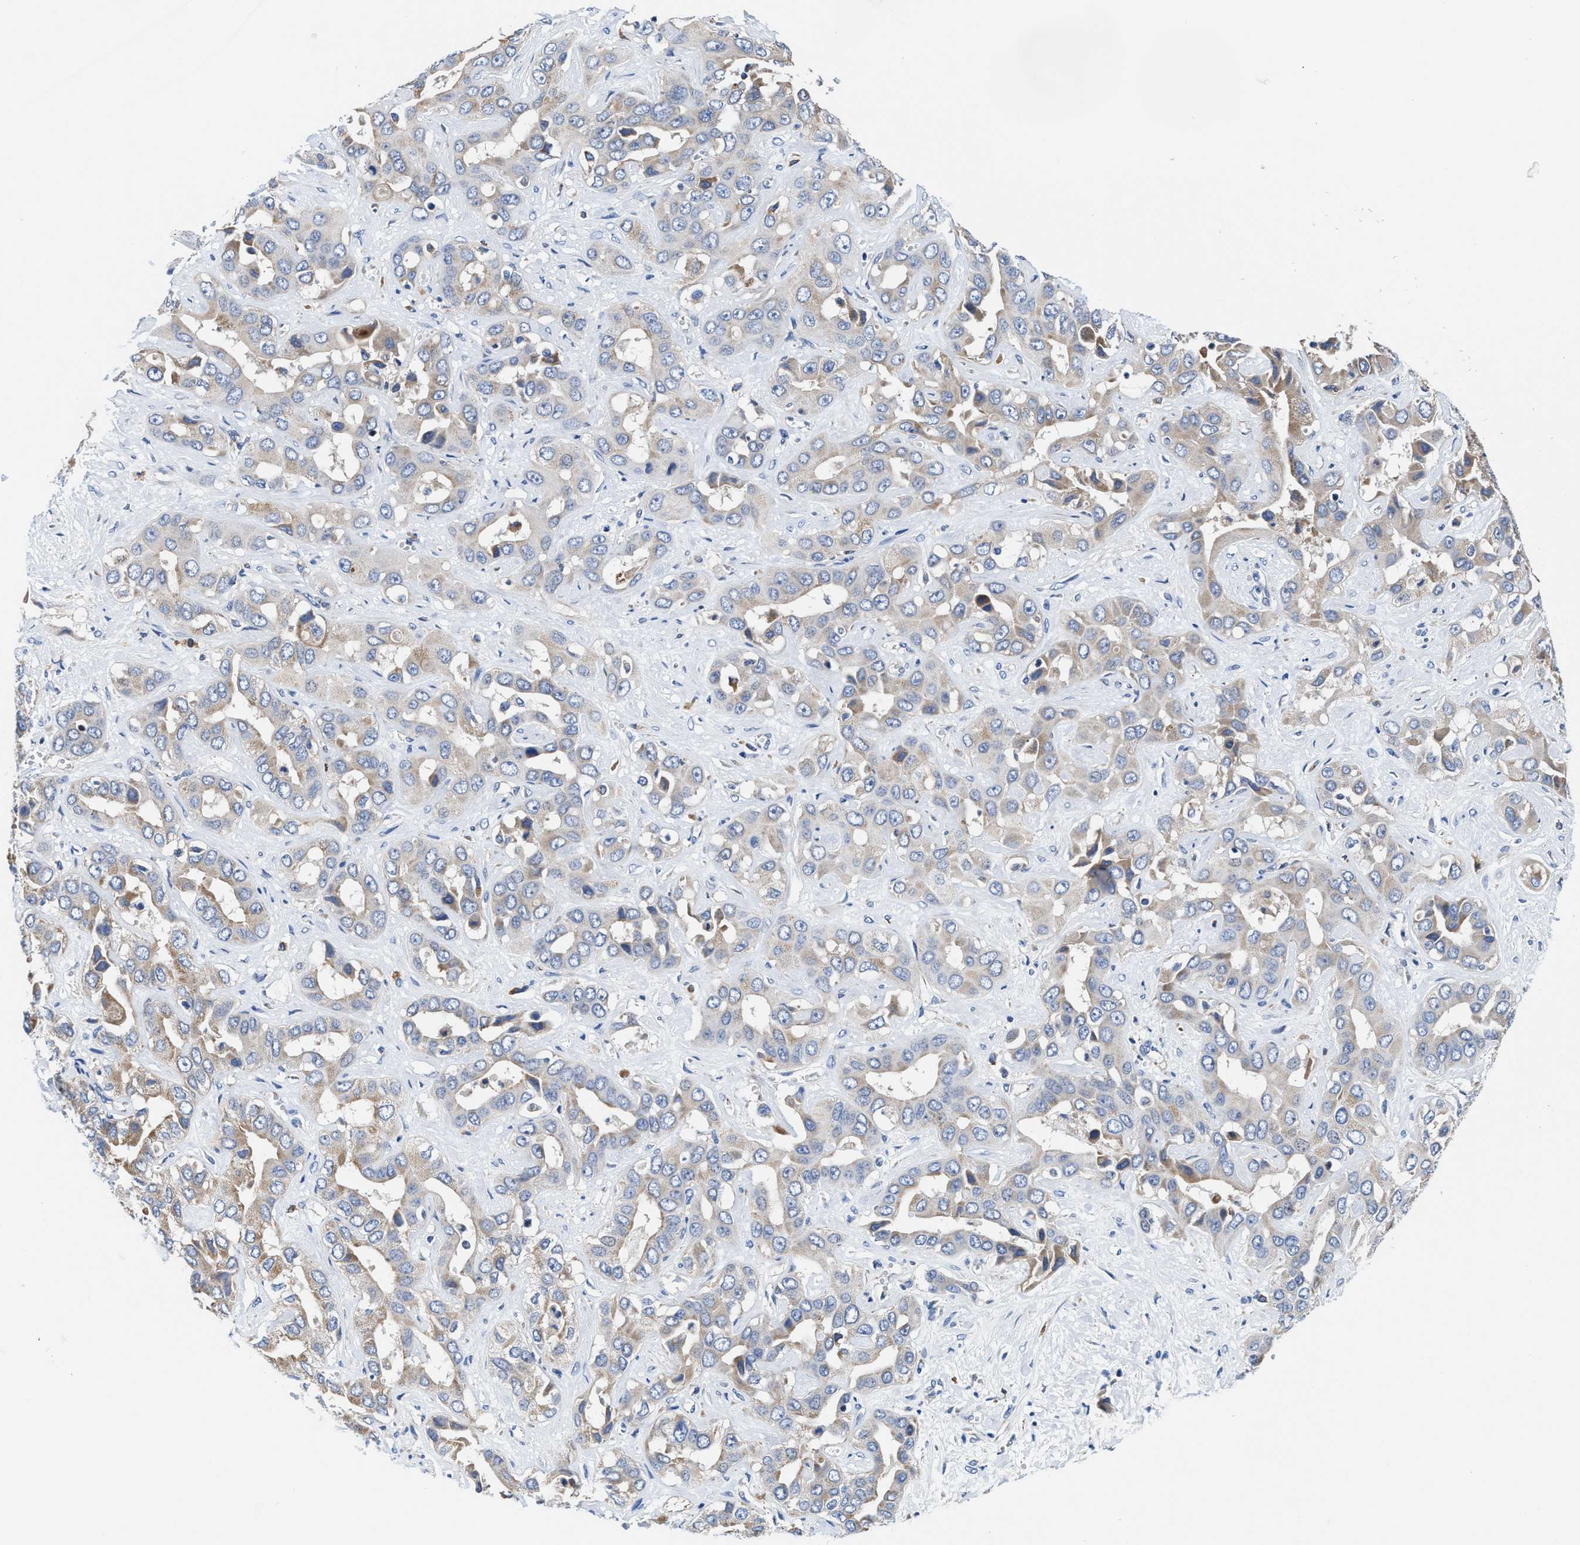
{"staining": {"intensity": "moderate", "quantity": "<25%", "location": "cytoplasmic/membranous"}, "tissue": "liver cancer", "cell_type": "Tumor cells", "image_type": "cancer", "snomed": [{"axis": "morphology", "description": "Cholangiocarcinoma"}, {"axis": "topography", "description": "Liver"}], "caption": "Liver cancer (cholangiocarcinoma) stained with immunohistochemistry reveals moderate cytoplasmic/membranous positivity in about <25% of tumor cells.", "gene": "TMEM30A", "patient": {"sex": "female", "age": 52}}